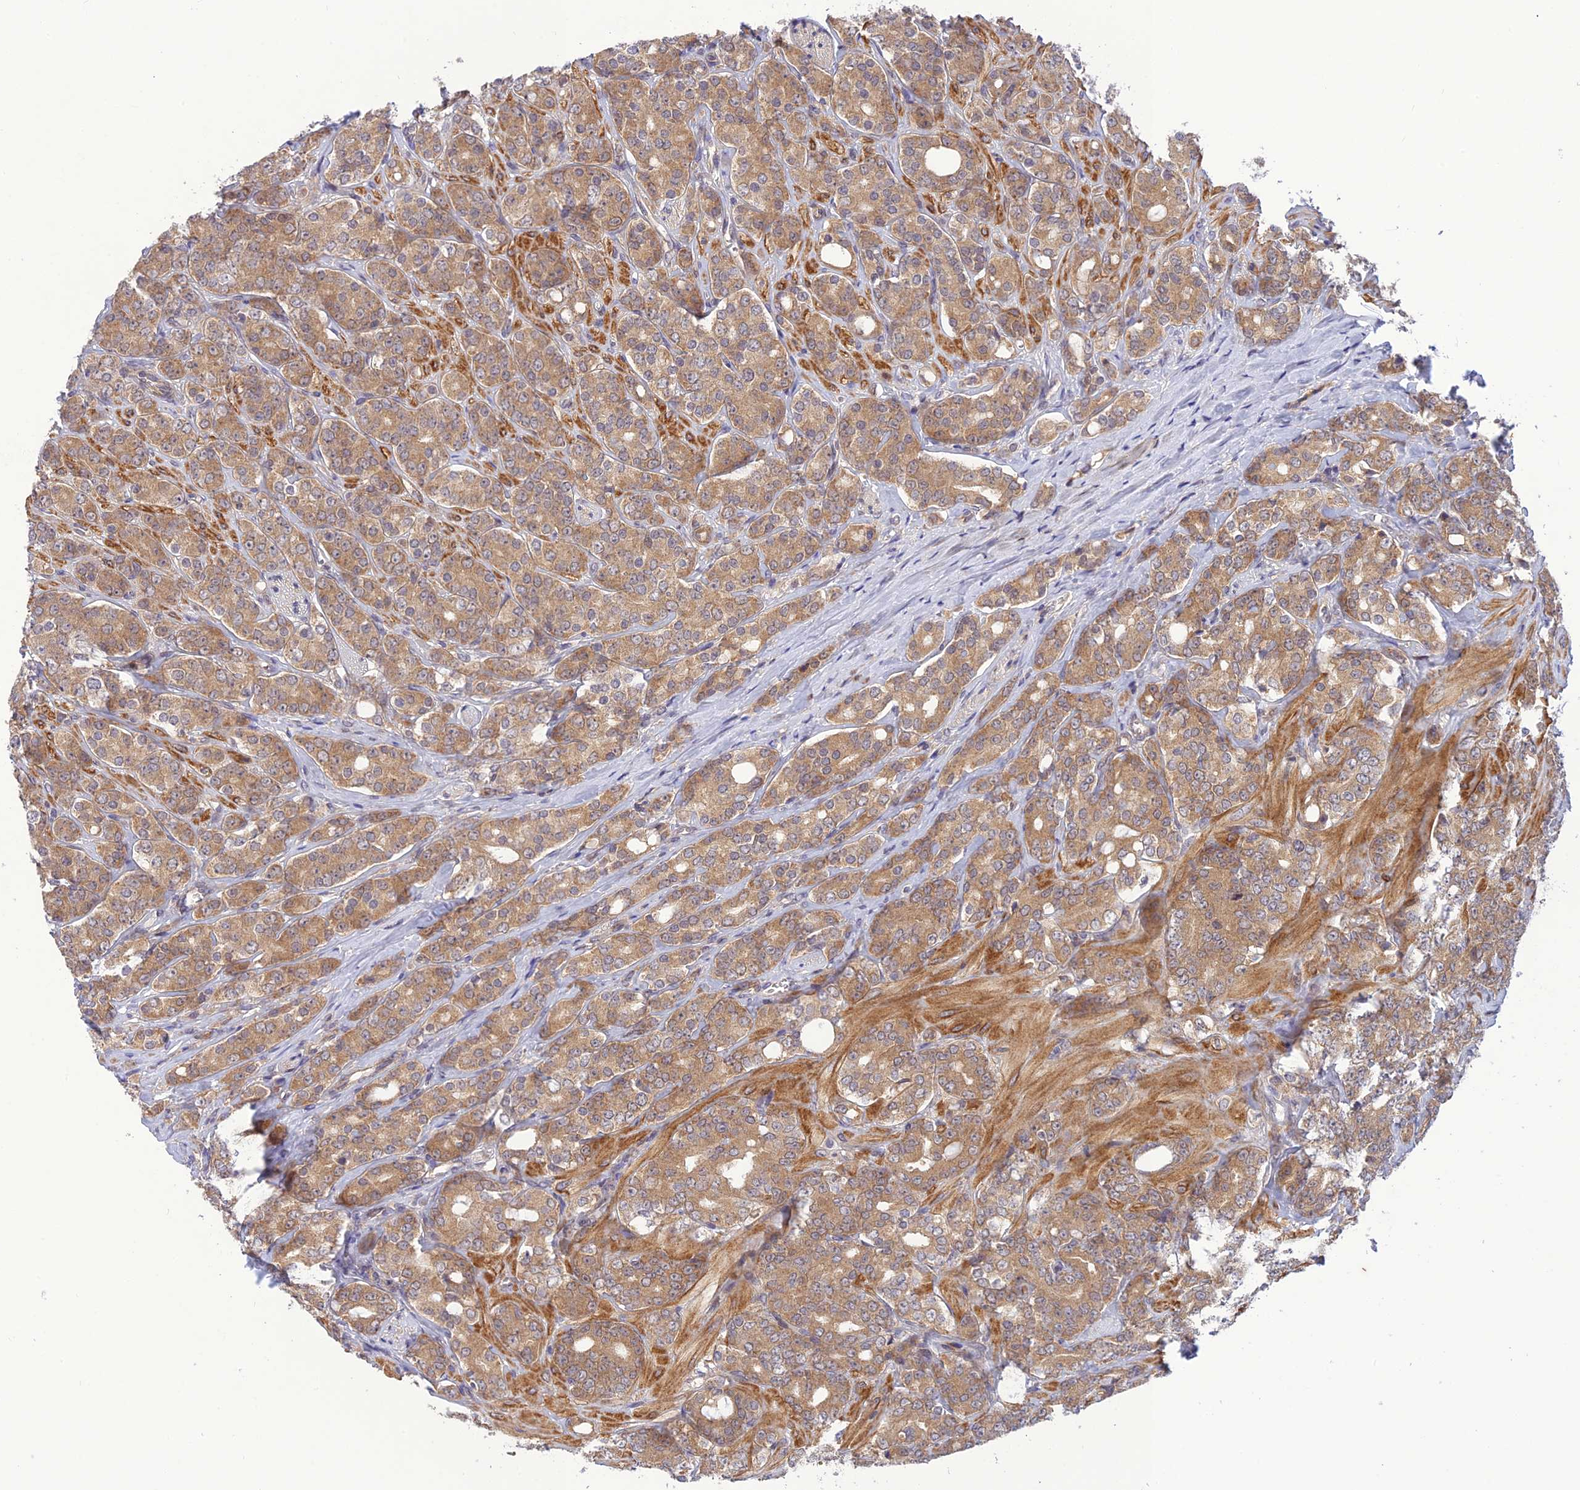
{"staining": {"intensity": "moderate", "quantity": ">75%", "location": "cytoplasmic/membranous"}, "tissue": "prostate cancer", "cell_type": "Tumor cells", "image_type": "cancer", "snomed": [{"axis": "morphology", "description": "Adenocarcinoma, High grade"}, {"axis": "topography", "description": "Prostate"}], "caption": "High-magnification brightfield microscopy of adenocarcinoma (high-grade) (prostate) stained with DAB (brown) and counterstained with hematoxylin (blue). tumor cells exhibit moderate cytoplasmic/membranous positivity is appreciated in approximately>75% of cells.", "gene": "UROS", "patient": {"sex": "male", "age": 62}}